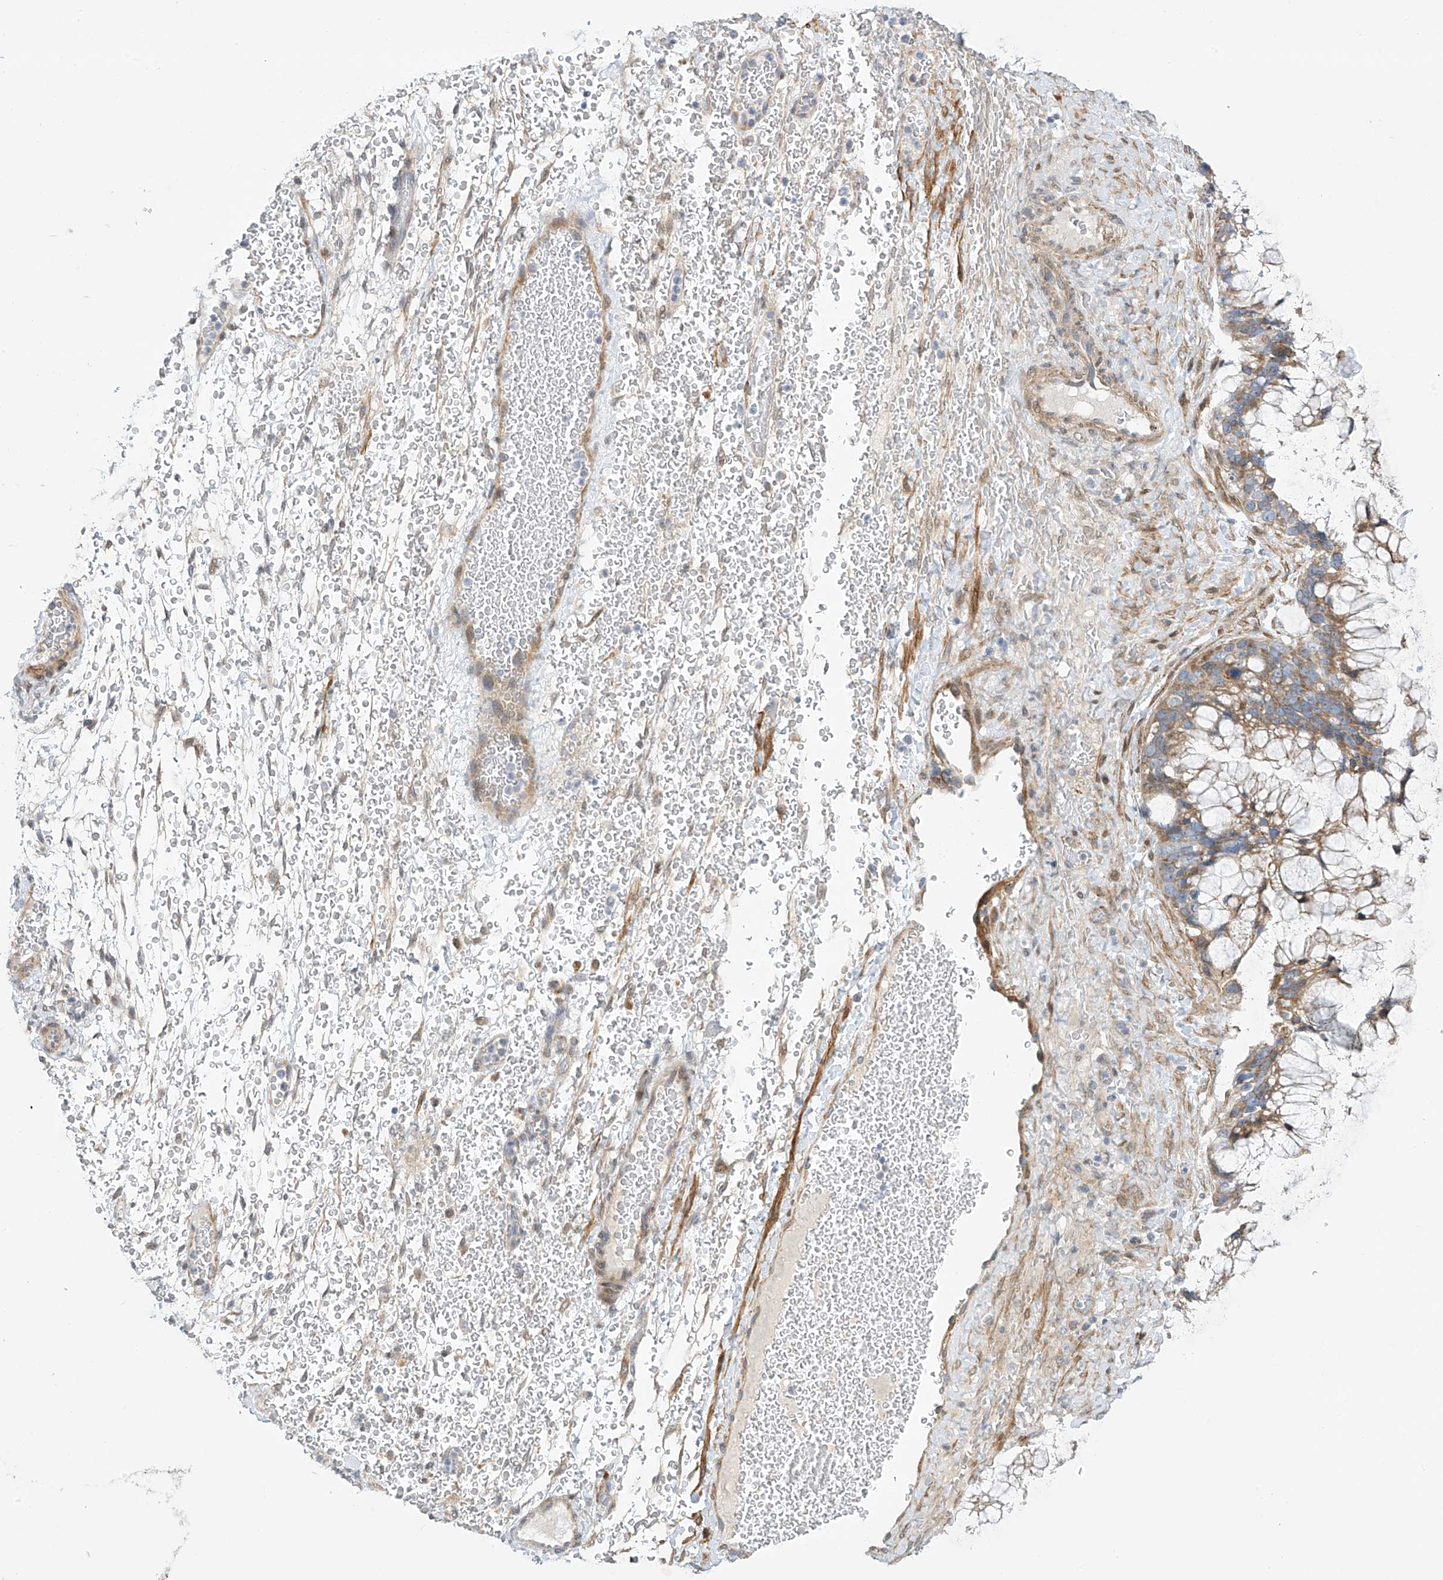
{"staining": {"intensity": "moderate", "quantity": ">75%", "location": "cytoplasmic/membranous"}, "tissue": "ovarian cancer", "cell_type": "Tumor cells", "image_type": "cancer", "snomed": [{"axis": "morphology", "description": "Cystadenocarcinoma, mucinous, NOS"}, {"axis": "topography", "description": "Ovary"}], "caption": "Ovarian mucinous cystadenocarcinoma tissue exhibits moderate cytoplasmic/membranous positivity in approximately >75% of tumor cells, visualized by immunohistochemistry. (brown staining indicates protein expression, while blue staining denotes nuclei).", "gene": "ZNF641", "patient": {"sex": "female", "age": 37}}